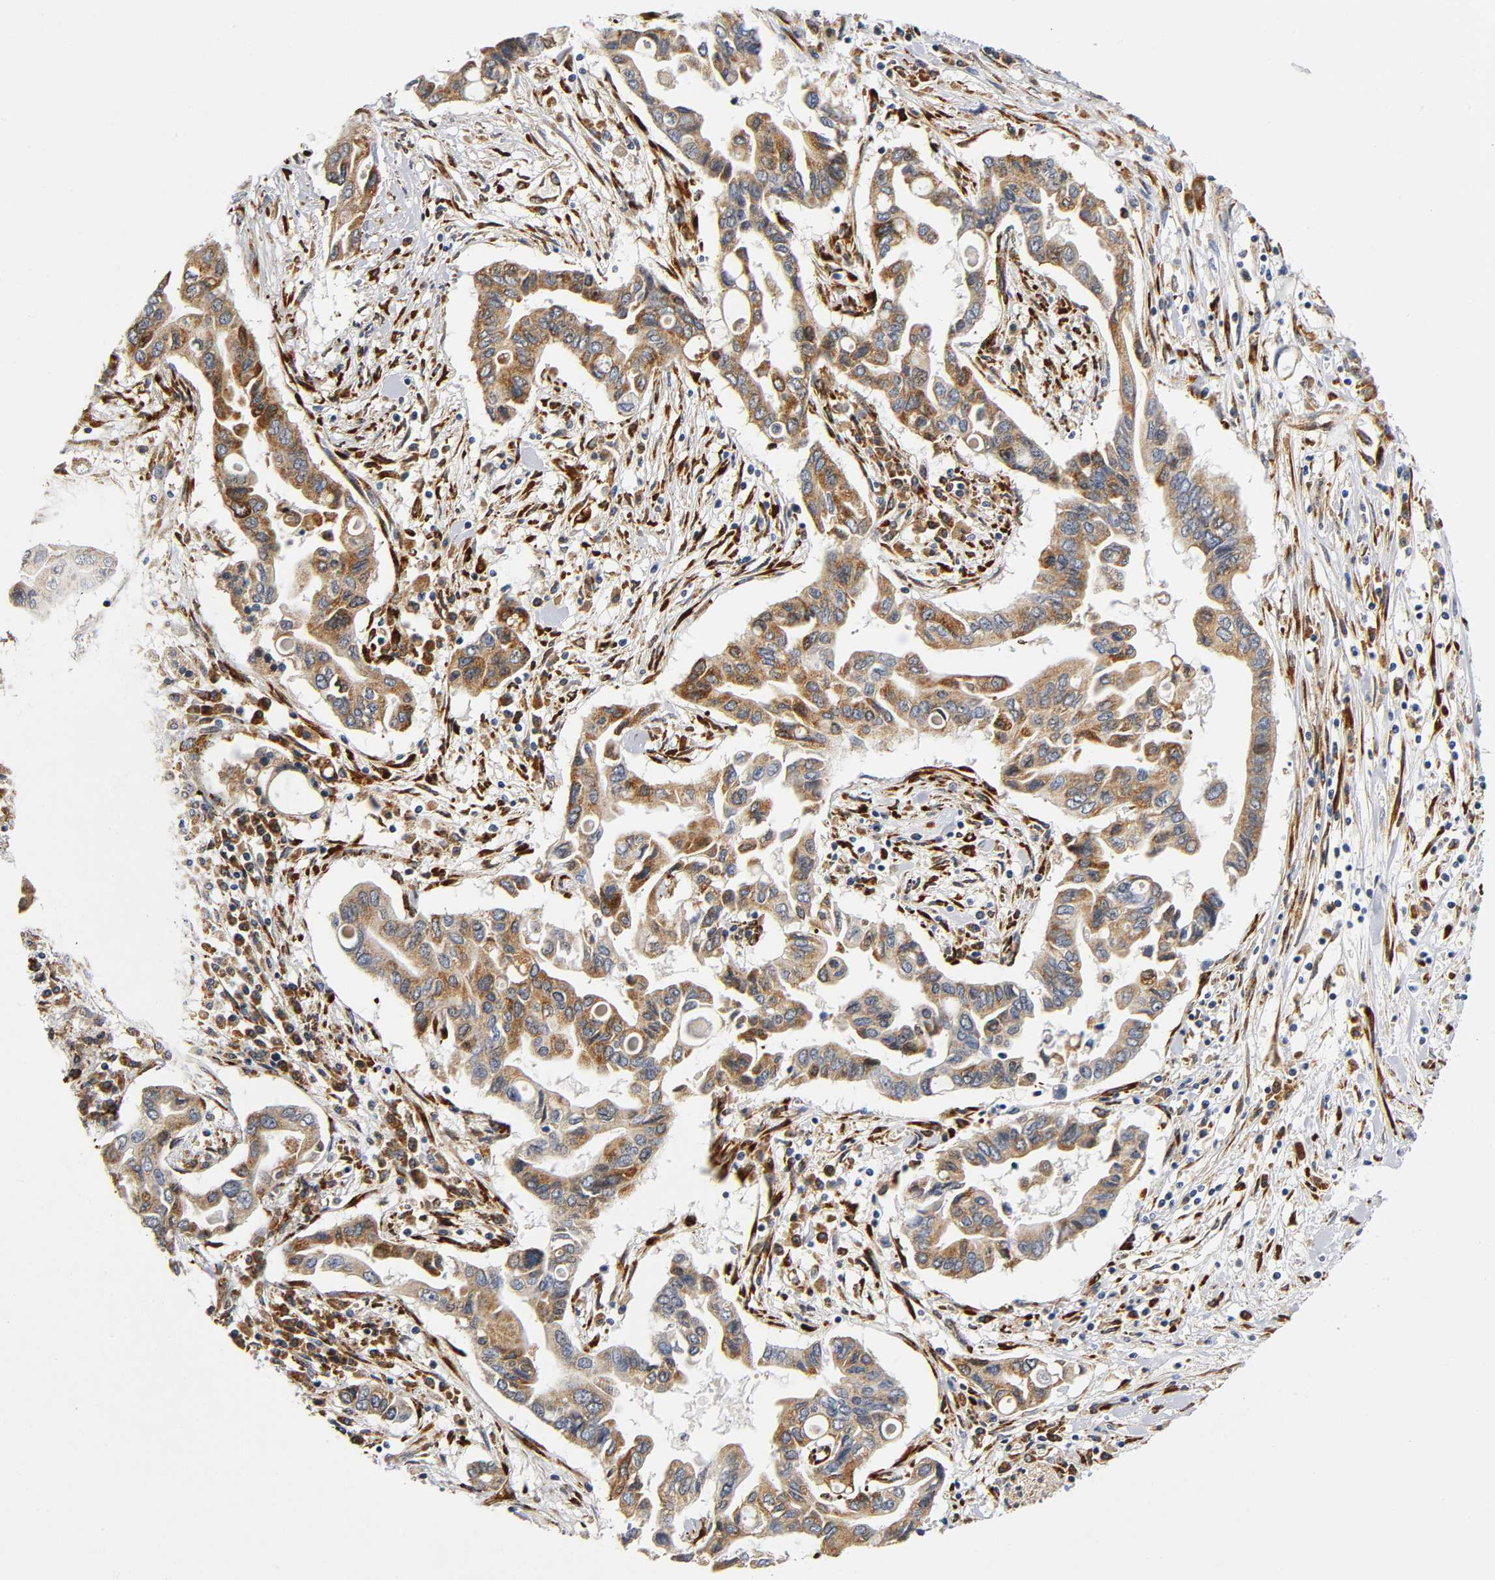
{"staining": {"intensity": "moderate", "quantity": ">75%", "location": "cytoplasmic/membranous"}, "tissue": "pancreatic cancer", "cell_type": "Tumor cells", "image_type": "cancer", "snomed": [{"axis": "morphology", "description": "Adenocarcinoma, NOS"}, {"axis": "topography", "description": "Pancreas"}], "caption": "A brown stain labels moderate cytoplasmic/membranous expression of a protein in pancreatic cancer tumor cells.", "gene": "SOS2", "patient": {"sex": "female", "age": 57}}